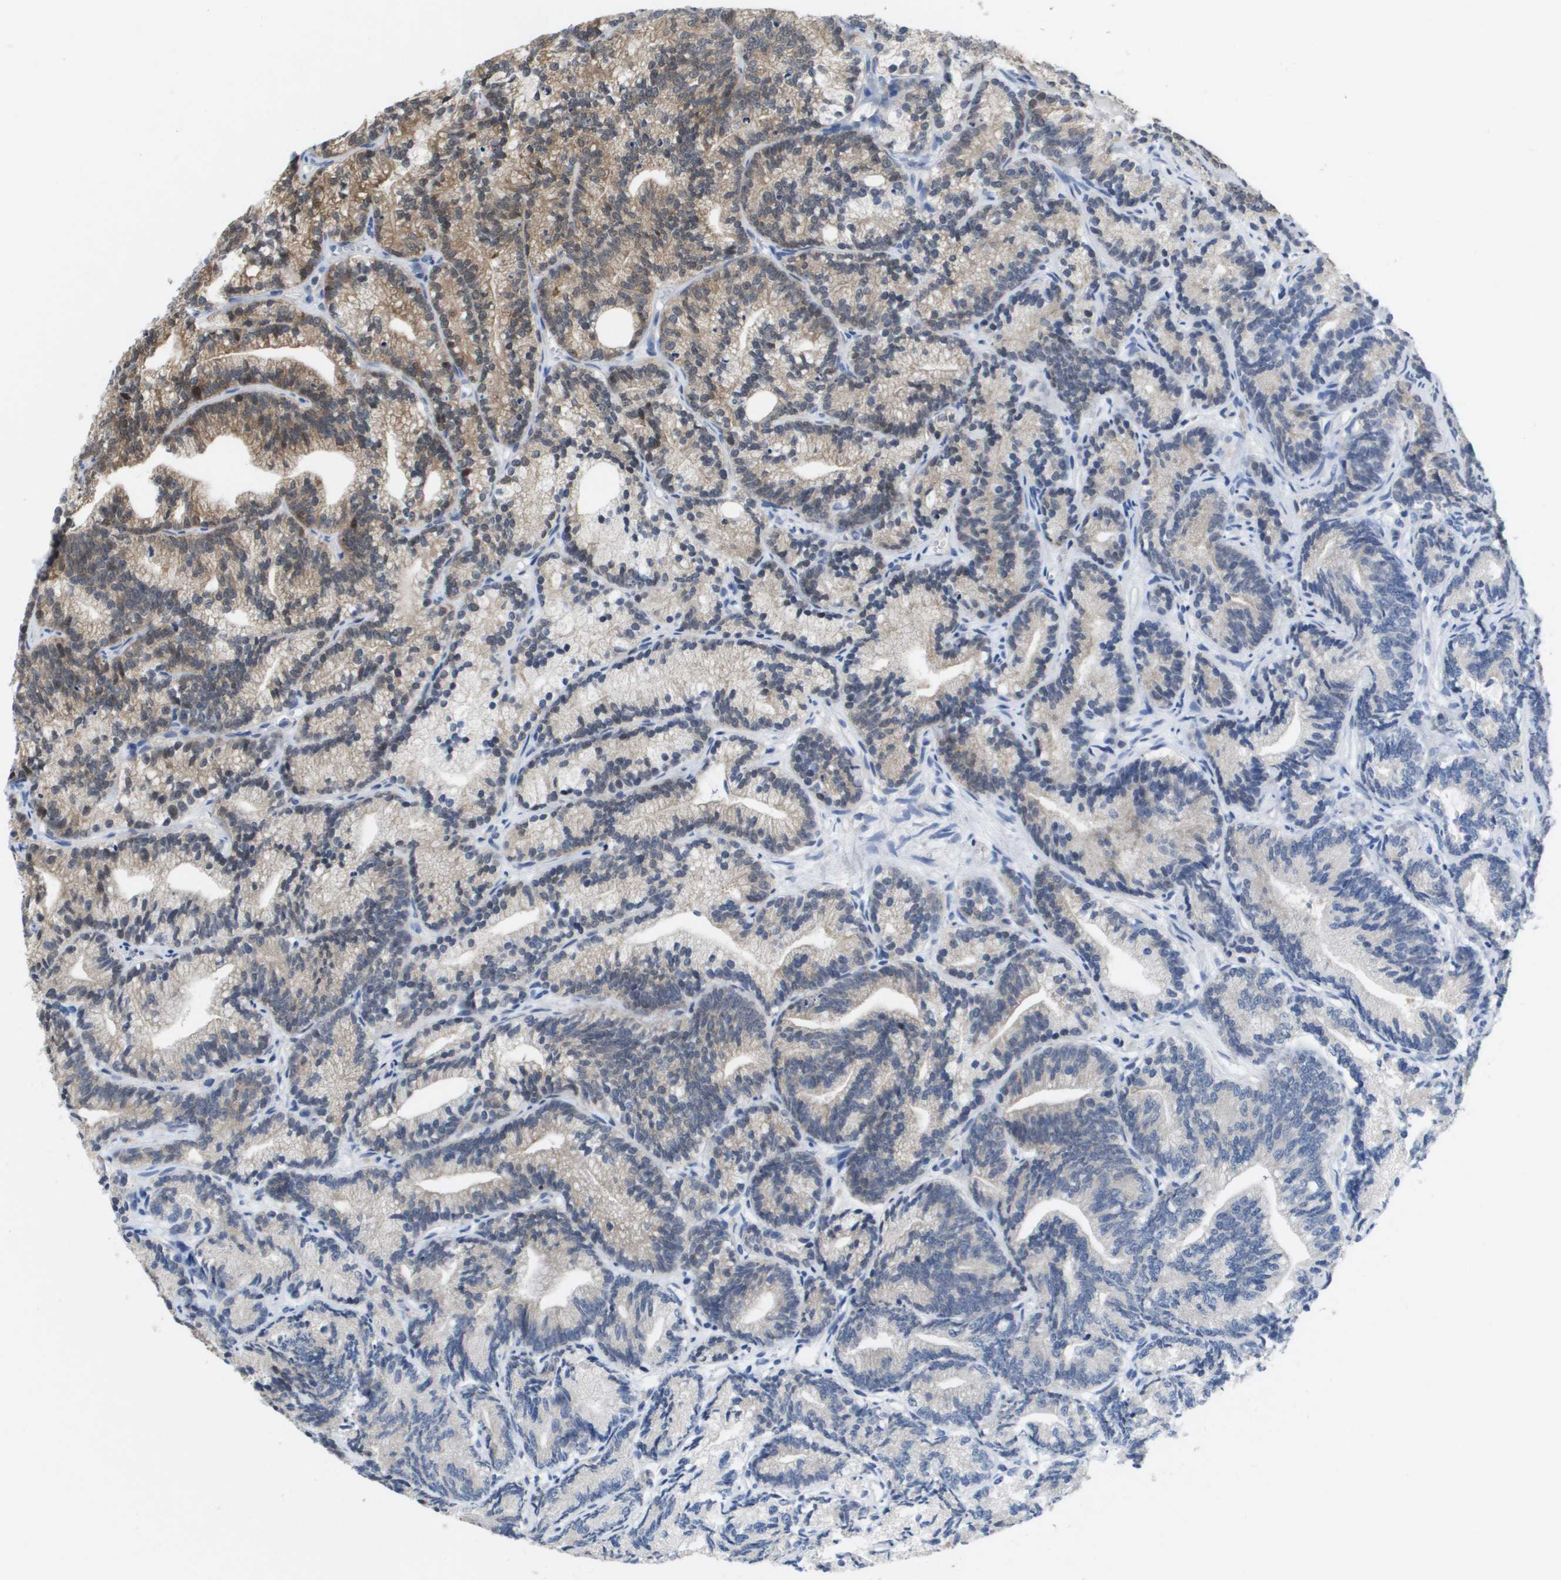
{"staining": {"intensity": "moderate", "quantity": "25%-75%", "location": "cytoplasmic/membranous"}, "tissue": "prostate cancer", "cell_type": "Tumor cells", "image_type": "cancer", "snomed": [{"axis": "morphology", "description": "Adenocarcinoma, Low grade"}, {"axis": "topography", "description": "Prostate"}], "caption": "Approximately 25%-75% of tumor cells in human prostate low-grade adenocarcinoma reveal moderate cytoplasmic/membranous protein staining as visualized by brown immunohistochemical staining.", "gene": "FKBP4", "patient": {"sex": "male", "age": 89}}